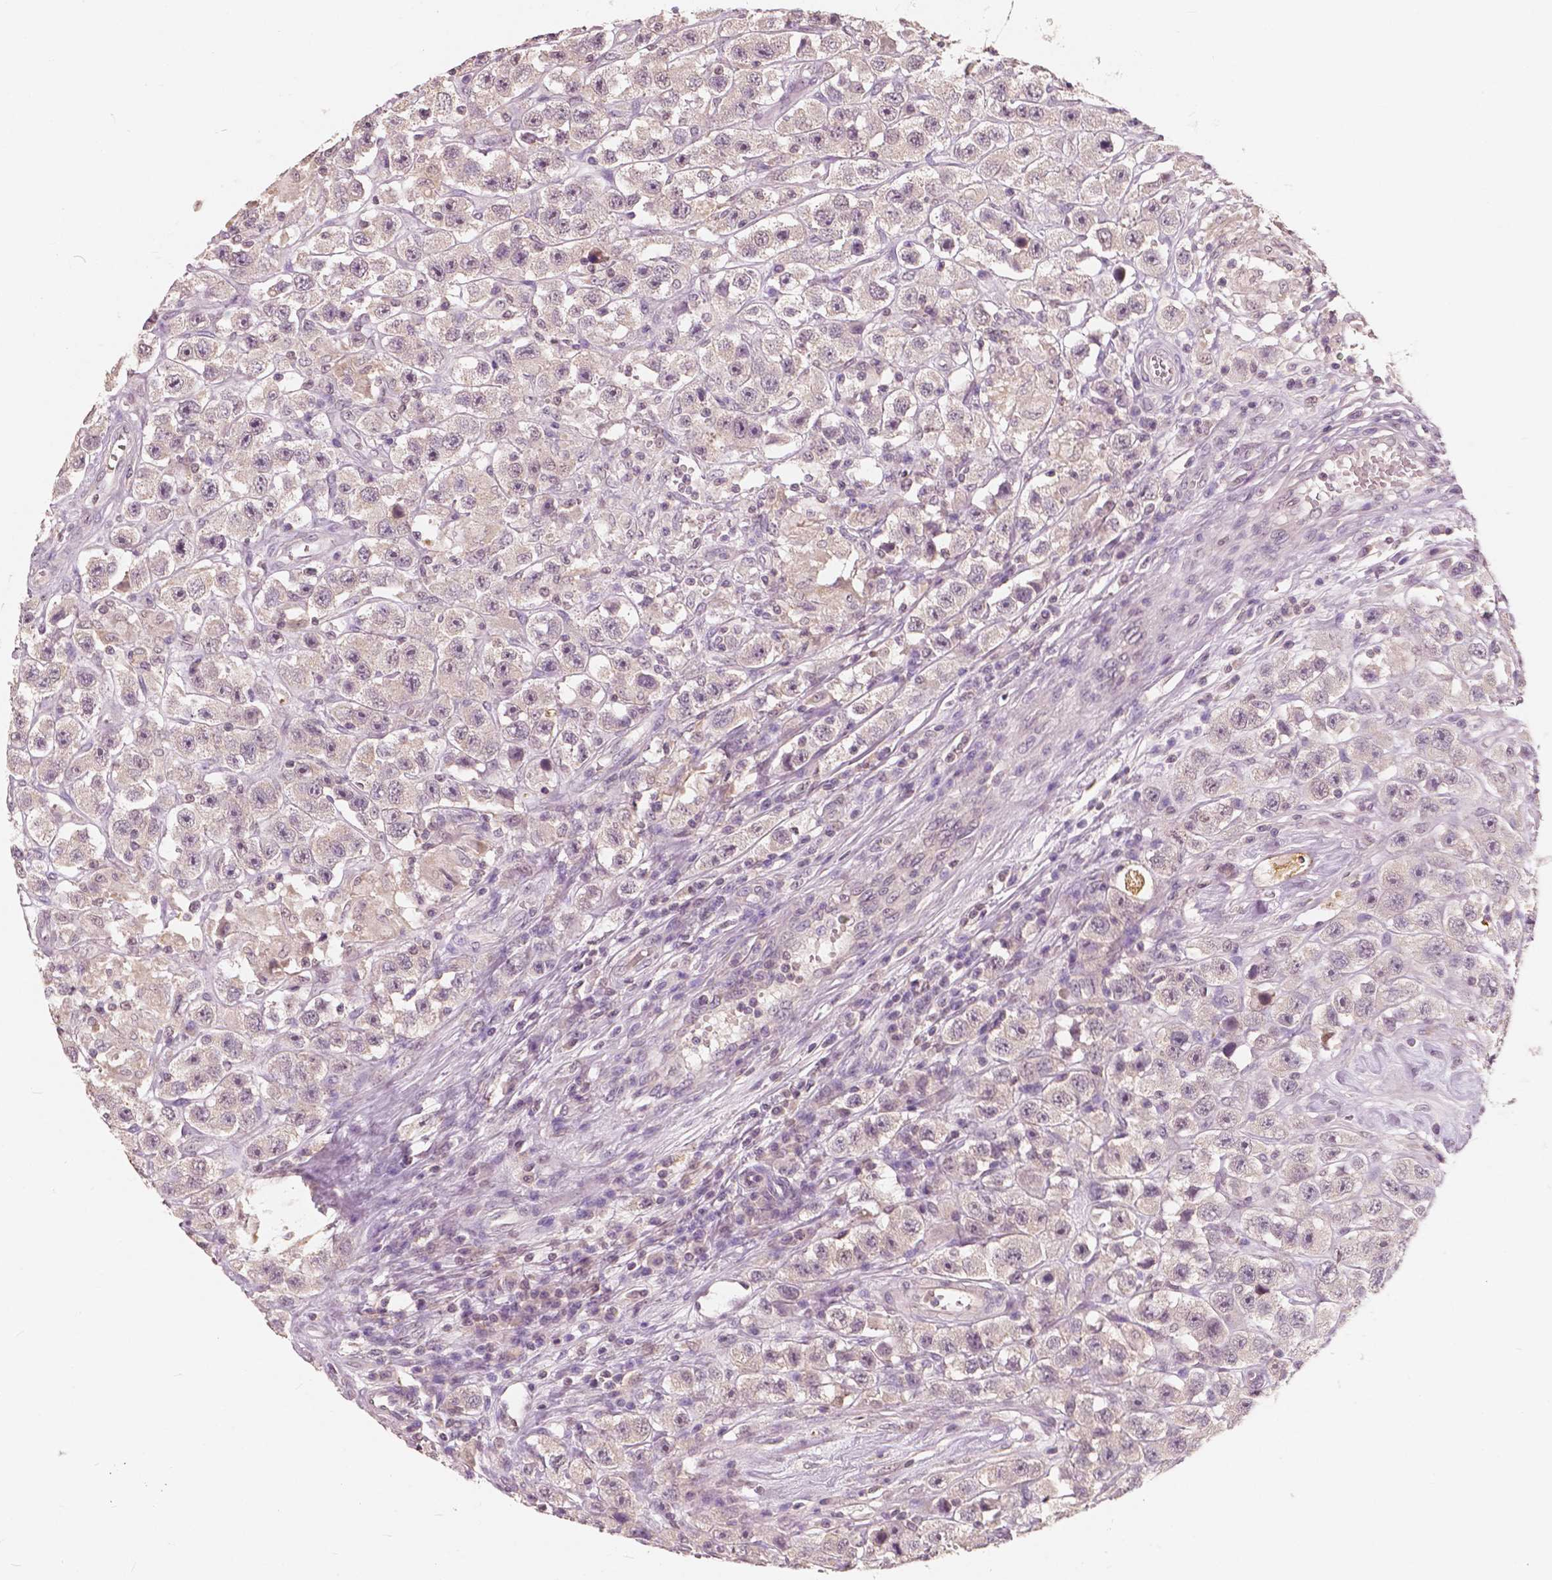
{"staining": {"intensity": "moderate", "quantity": "<25%", "location": "cytoplasmic/membranous,nuclear"}, "tissue": "testis cancer", "cell_type": "Tumor cells", "image_type": "cancer", "snomed": [{"axis": "morphology", "description": "Seminoma, NOS"}, {"axis": "topography", "description": "Testis"}], "caption": "Testis cancer (seminoma) stained with DAB IHC displays low levels of moderate cytoplasmic/membranous and nuclear staining in approximately <25% of tumor cells.", "gene": "SAT2", "patient": {"sex": "male", "age": 45}}